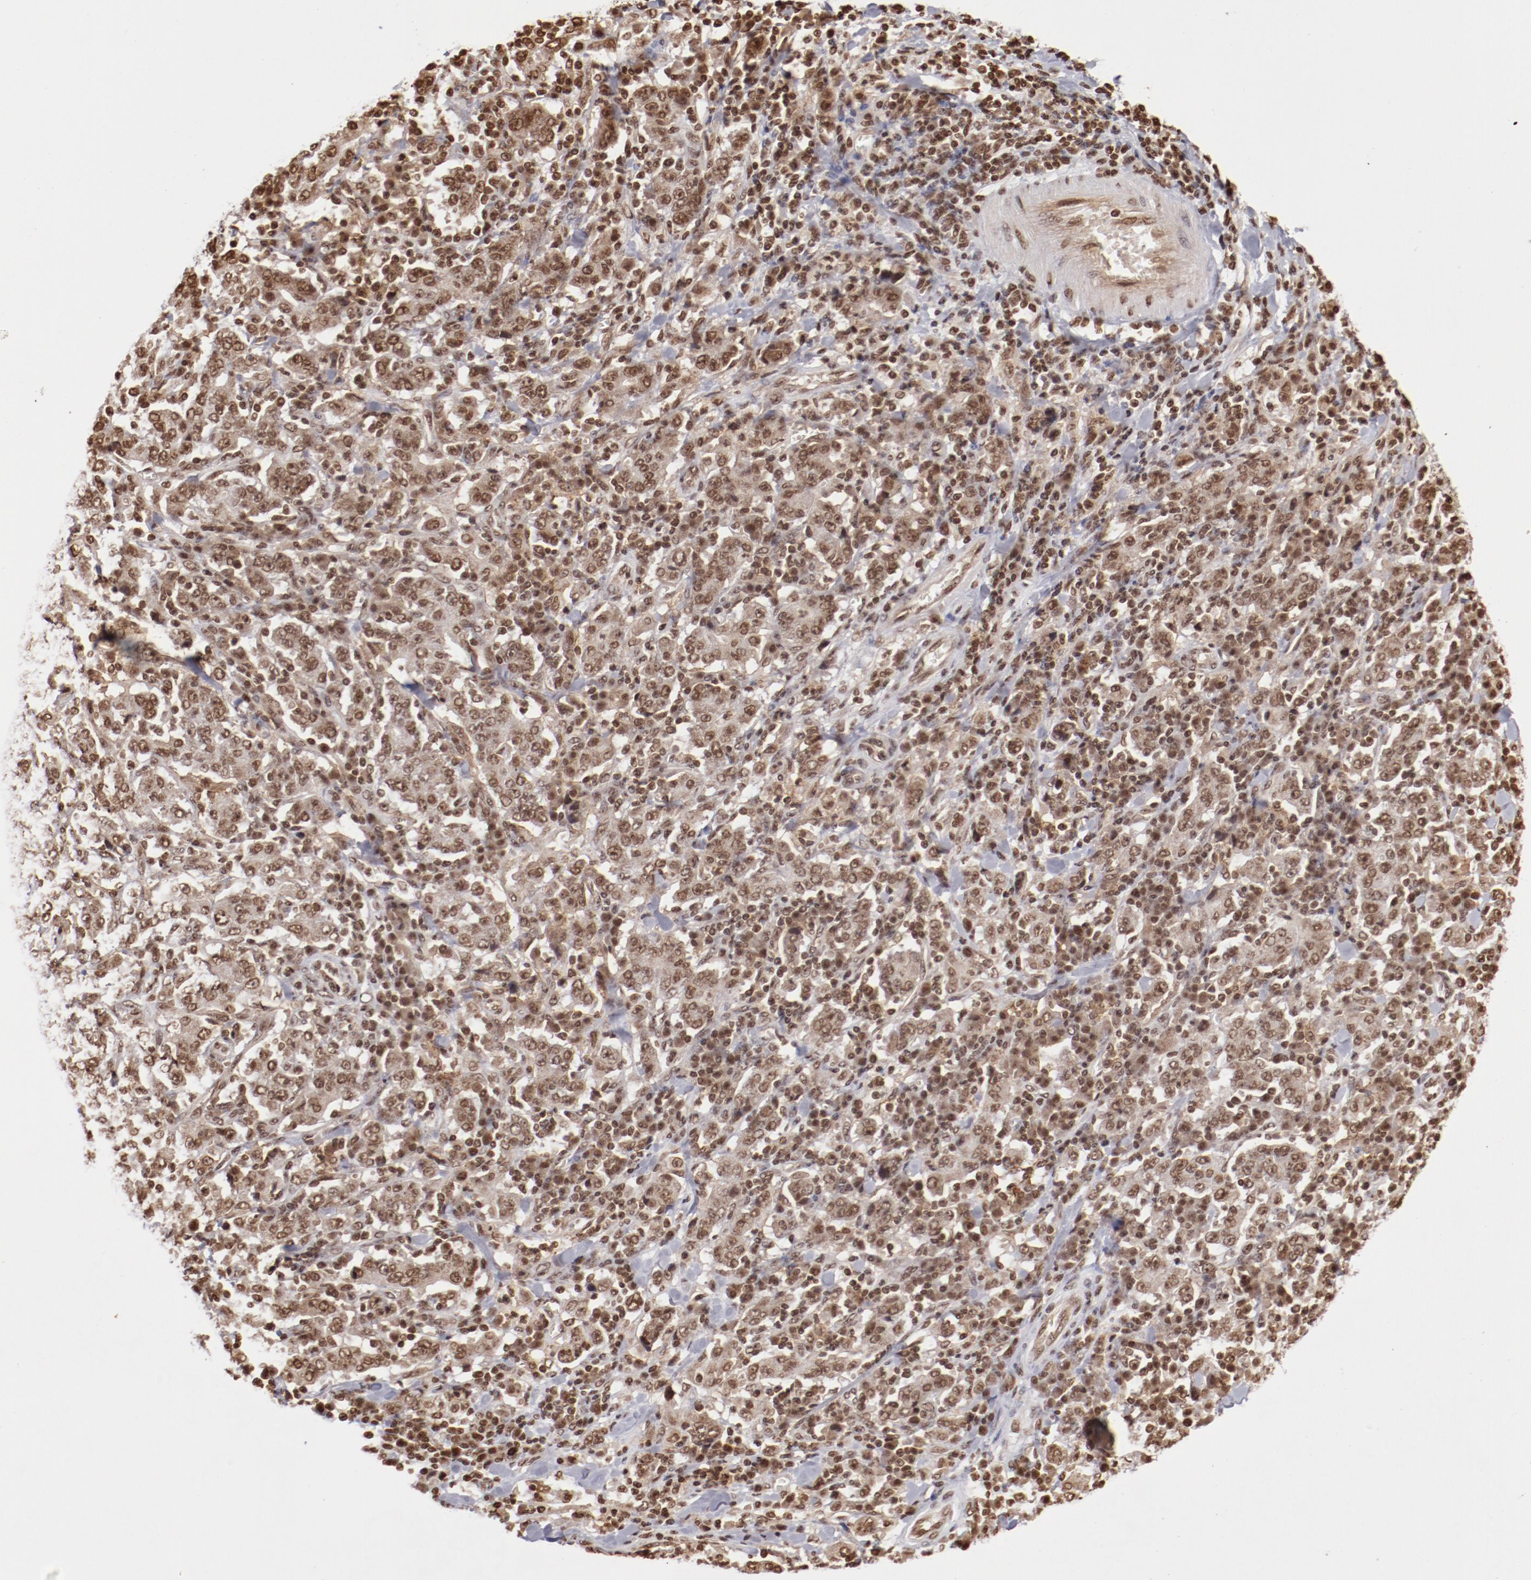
{"staining": {"intensity": "moderate", "quantity": ">75%", "location": "nuclear"}, "tissue": "stomach cancer", "cell_type": "Tumor cells", "image_type": "cancer", "snomed": [{"axis": "morphology", "description": "Normal tissue, NOS"}, {"axis": "morphology", "description": "Adenocarcinoma, NOS"}, {"axis": "topography", "description": "Stomach, upper"}, {"axis": "topography", "description": "Stomach"}], "caption": "The micrograph displays staining of stomach adenocarcinoma, revealing moderate nuclear protein staining (brown color) within tumor cells.", "gene": "ABL2", "patient": {"sex": "male", "age": 59}}